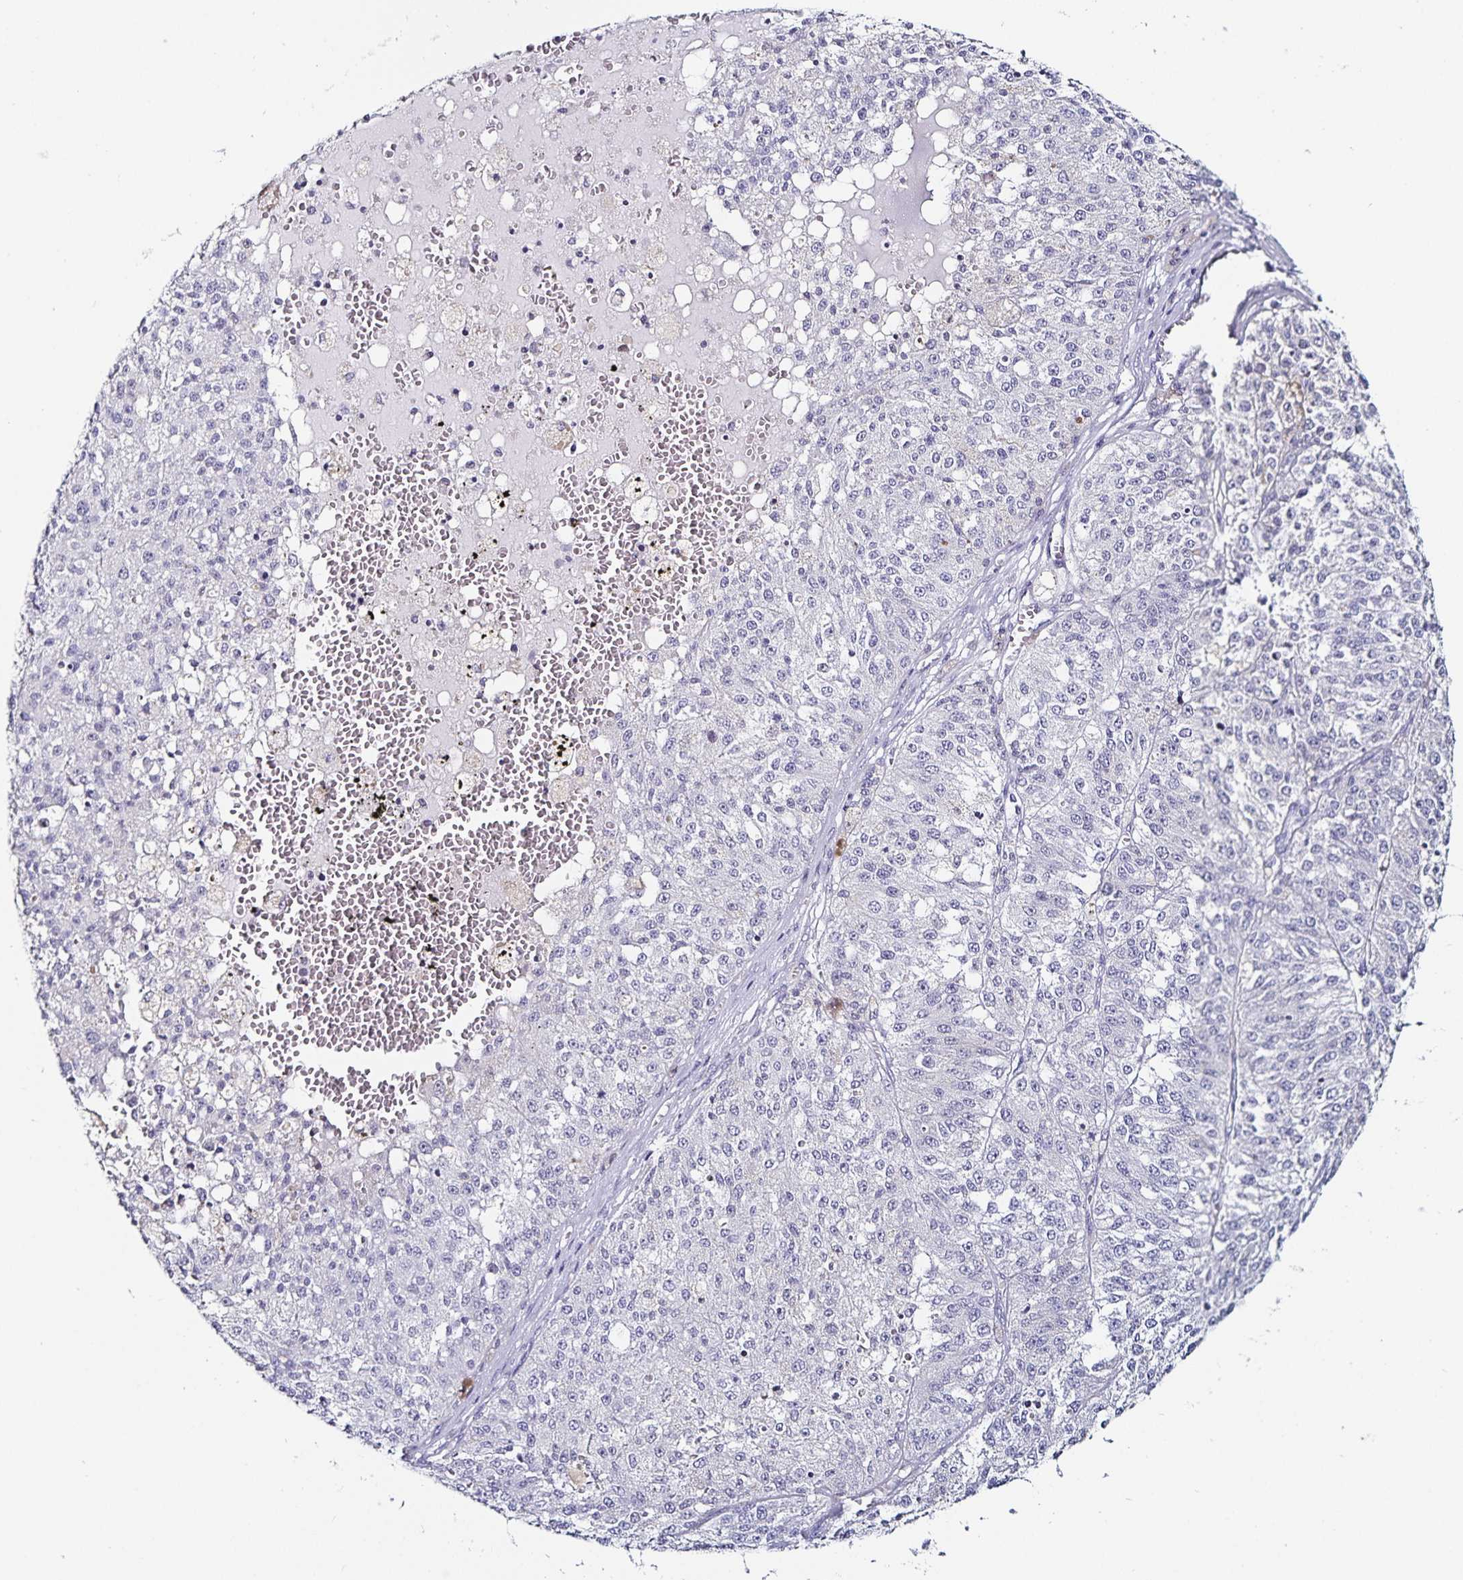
{"staining": {"intensity": "negative", "quantity": "none", "location": "none"}, "tissue": "melanoma", "cell_type": "Tumor cells", "image_type": "cancer", "snomed": [{"axis": "morphology", "description": "Malignant melanoma, Metastatic site"}, {"axis": "topography", "description": "Lymph node"}], "caption": "DAB immunohistochemical staining of malignant melanoma (metastatic site) reveals no significant expression in tumor cells.", "gene": "TSPAN7", "patient": {"sex": "female", "age": 64}}